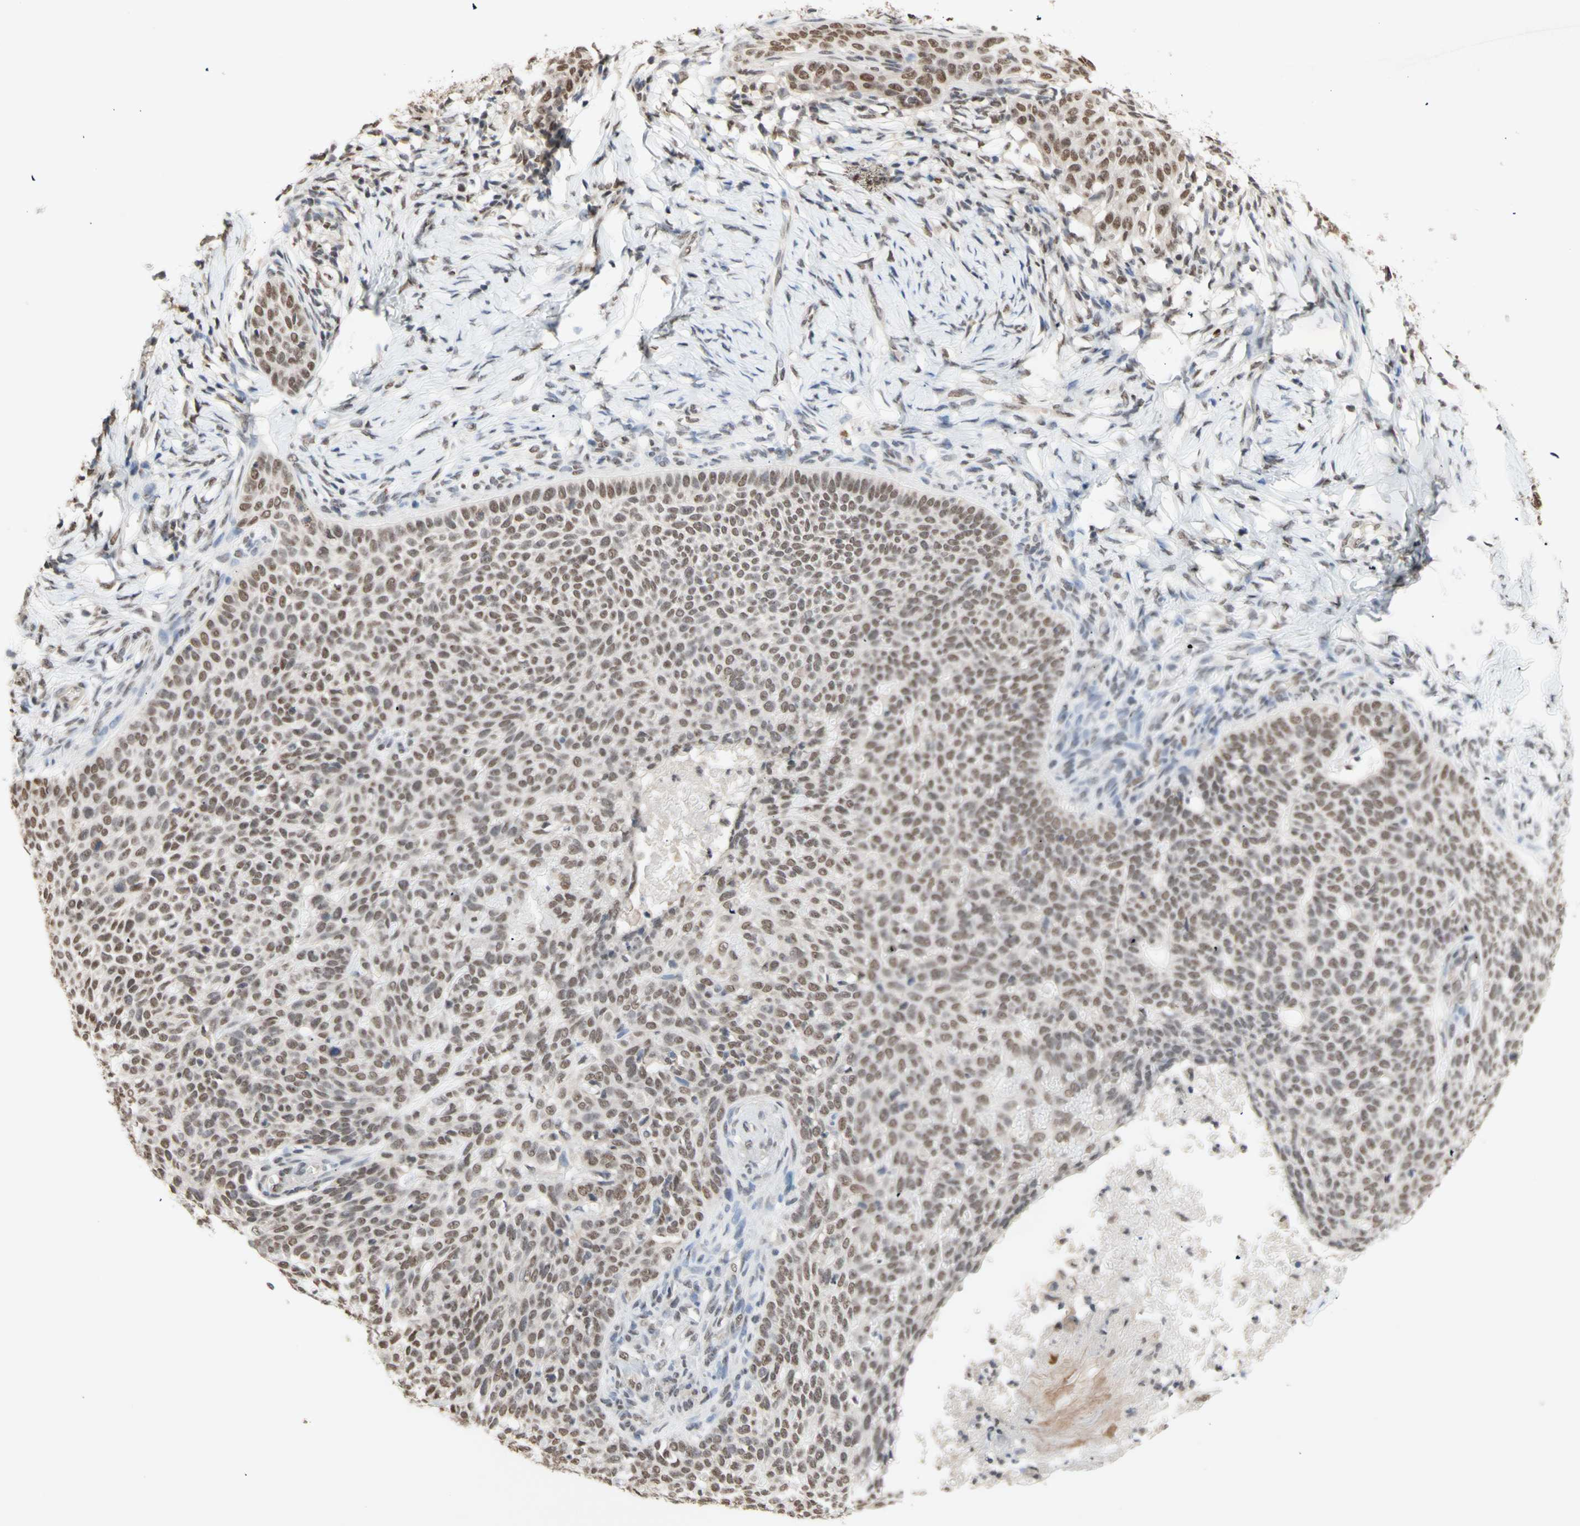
{"staining": {"intensity": "weak", "quantity": ">75%", "location": "nuclear"}, "tissue": "skin cancer", "cell_type": "Tumor cells", "image_type": "cancer", "snomed": [{"axis": "morphology", "description": "Normal tissue, NOS"}, {"axis": "morphology", "description": "Basal cell carcinoma"}, {"axis": "topography", "description": "Skin"}], "caption": "There is low levels of weak nuclear positivity in tumor cells of skin basal cell carcinoma, as demonstrated by immunohistochemical staining (brown color).", "gene": "SFPQ", "patient": {"sex": "male", "age": 87}}